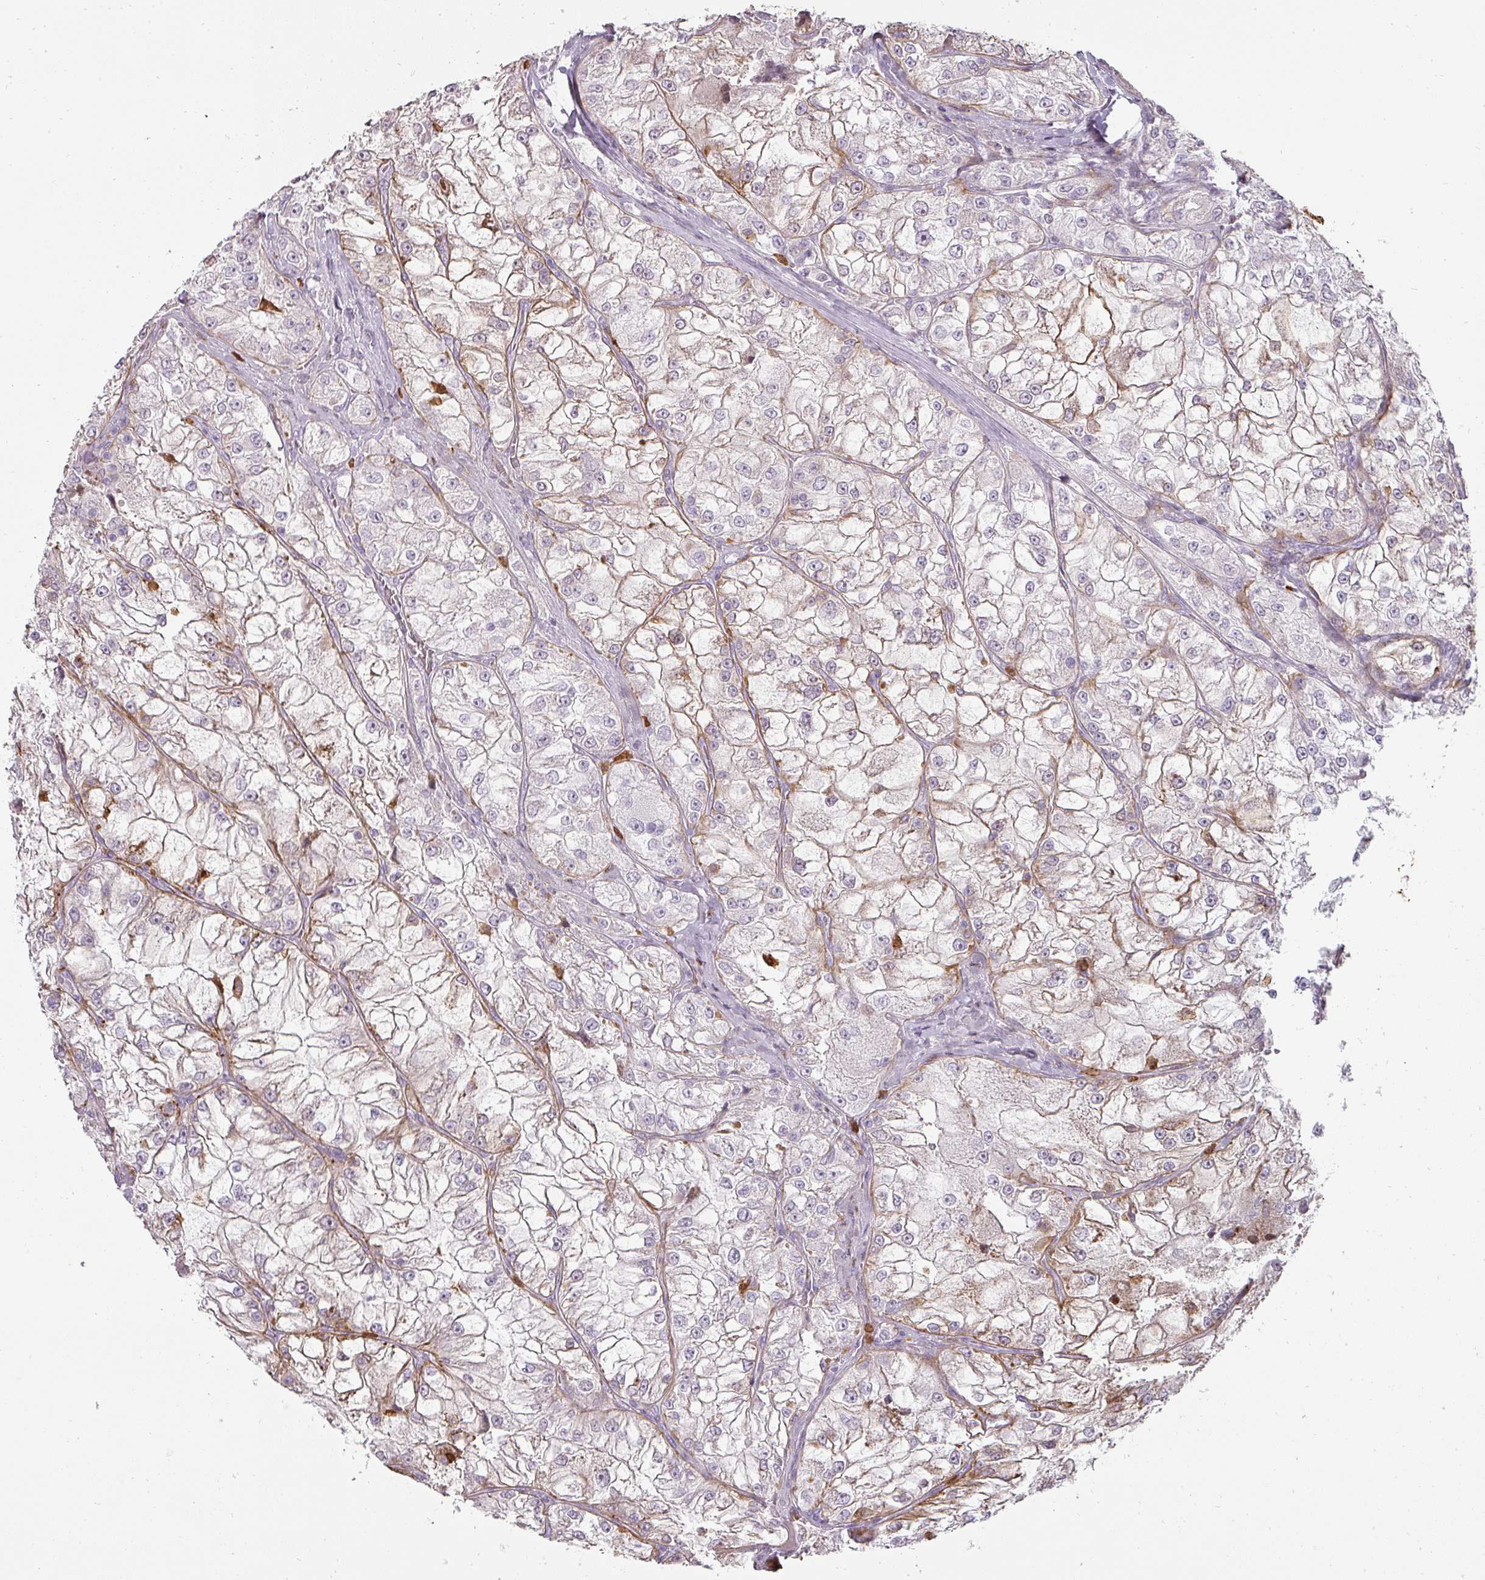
{"staining": {"intensity": "moderate", "quantity": "25%-75%", "location": "cytoplasmic/membranous"}, "tissue": "renal cancer", "cell_type": "Tumor cells", "image_type": "cancer", "snomed": [{"axis": "morphology", "description": "Adenocarcinoma, NOS"}, {"axis": "topography", "description": "Kidney"}], "caption": "Immunohistochemistry (IHC) micrograph of renal adenocarcinoma stained for a protein (brown), which shows medium levels of moderate cytoplasmic/membranous staining in about 25%-75% of tumor cells.", "gene": "BIK", "patient": {"sex": "female", "age": 72}}